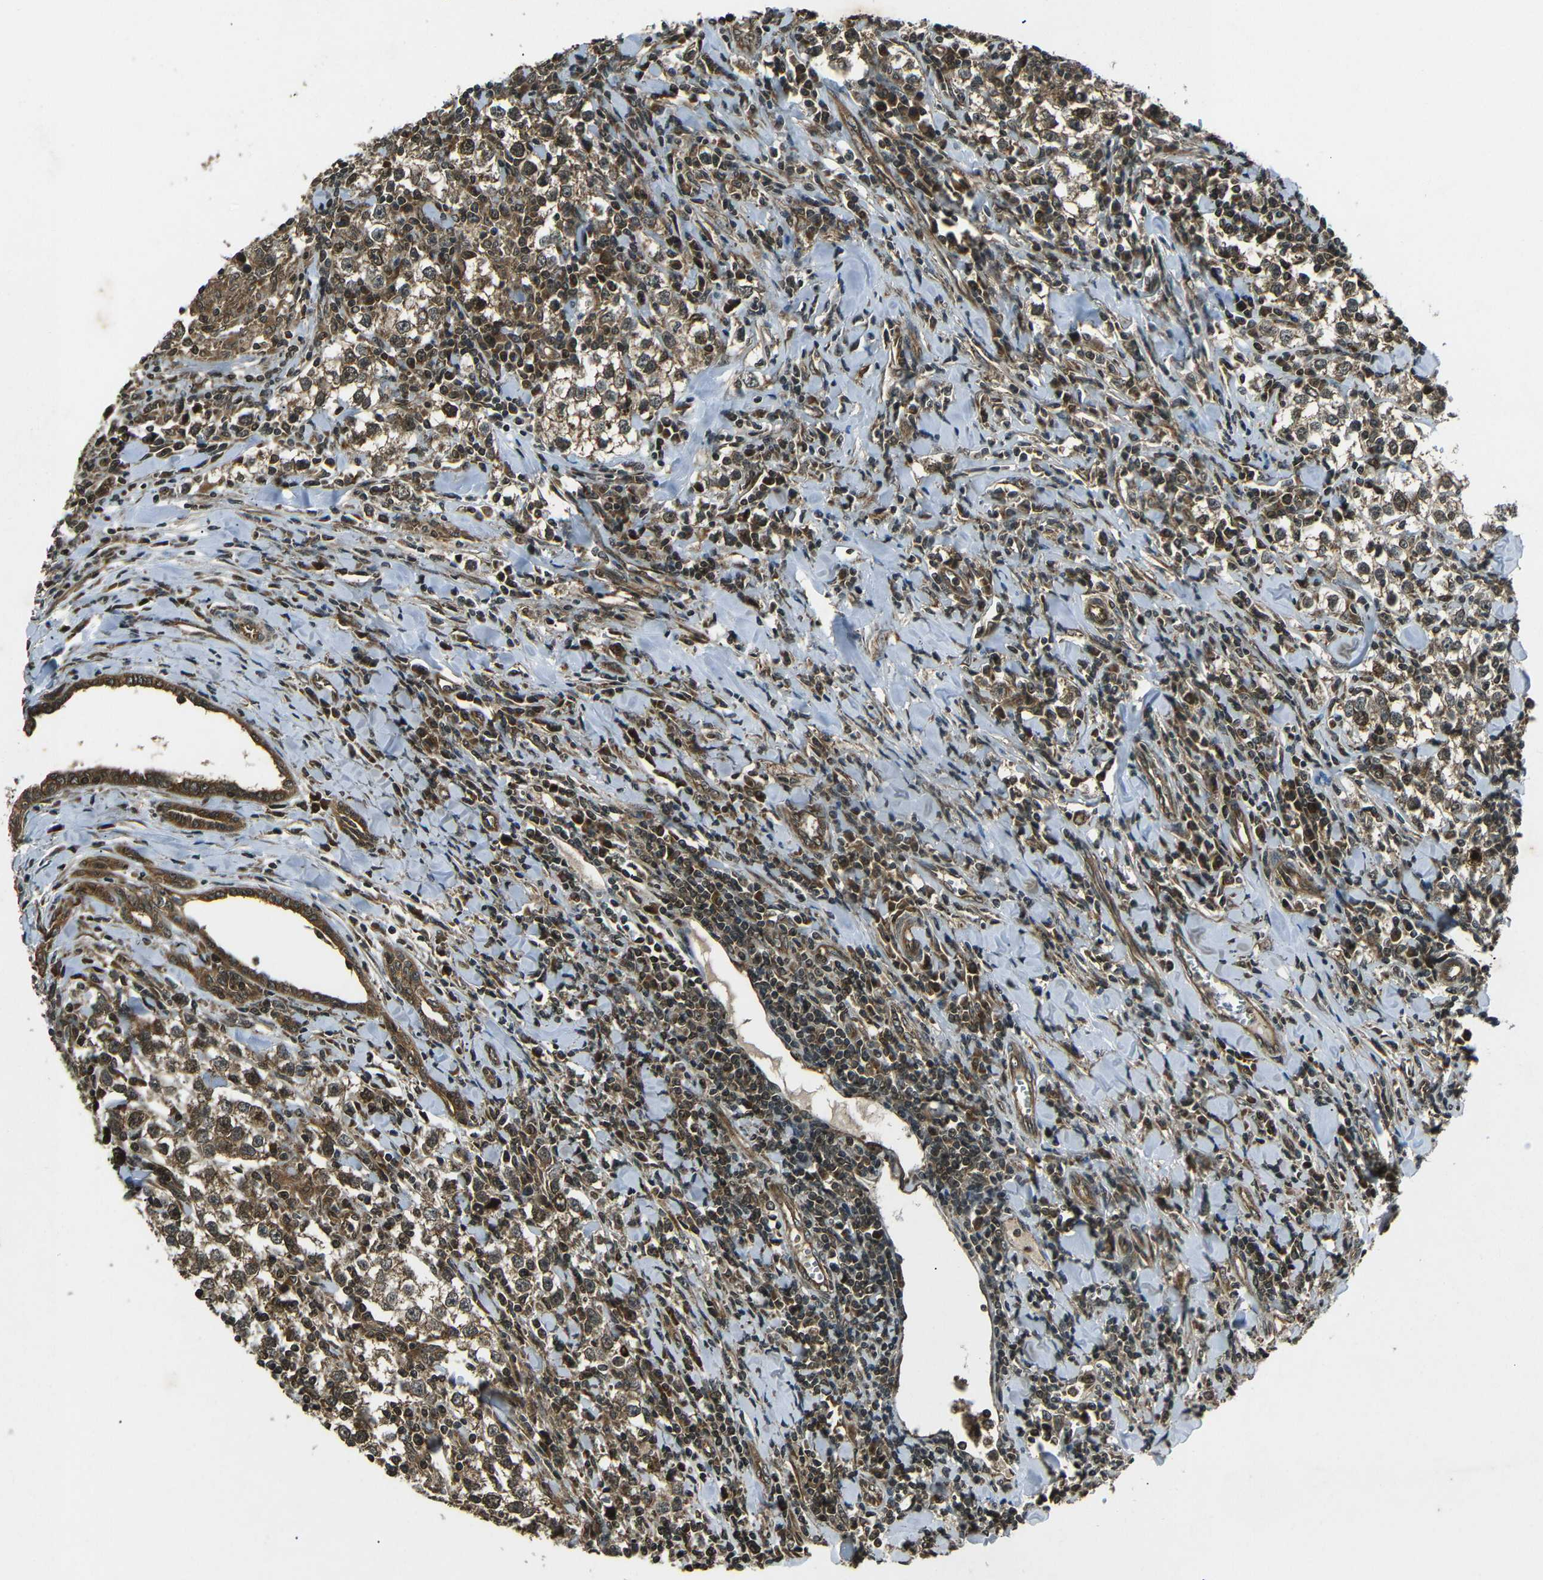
{"staining": {"intensity": "moderate", "quantity": ">75%", "location": "cytoplasmic/membranous"}, "tissue": "testis cancer", "cell_type": "Tumor cells", "image_type": "cancer", "snomed": [{"axis": "morphology", "description": "Seminoma, NOS"}, {"axis": "morphology", "description": "Carcinoma, Embryonal, NOS"}, {"axis": "topography", "description": "Testis"}], "caption": "Immunohistochemistry (IHC) of human testis cancer demonstrates medium levels of moderate cytoplasmic/membranous staining in about >75% of tumor cells. (DAB = brown stain, brightfield microscopy at high magnification).", "gene": "PLK2", "patient": {"sex": "male", "age": 36}}